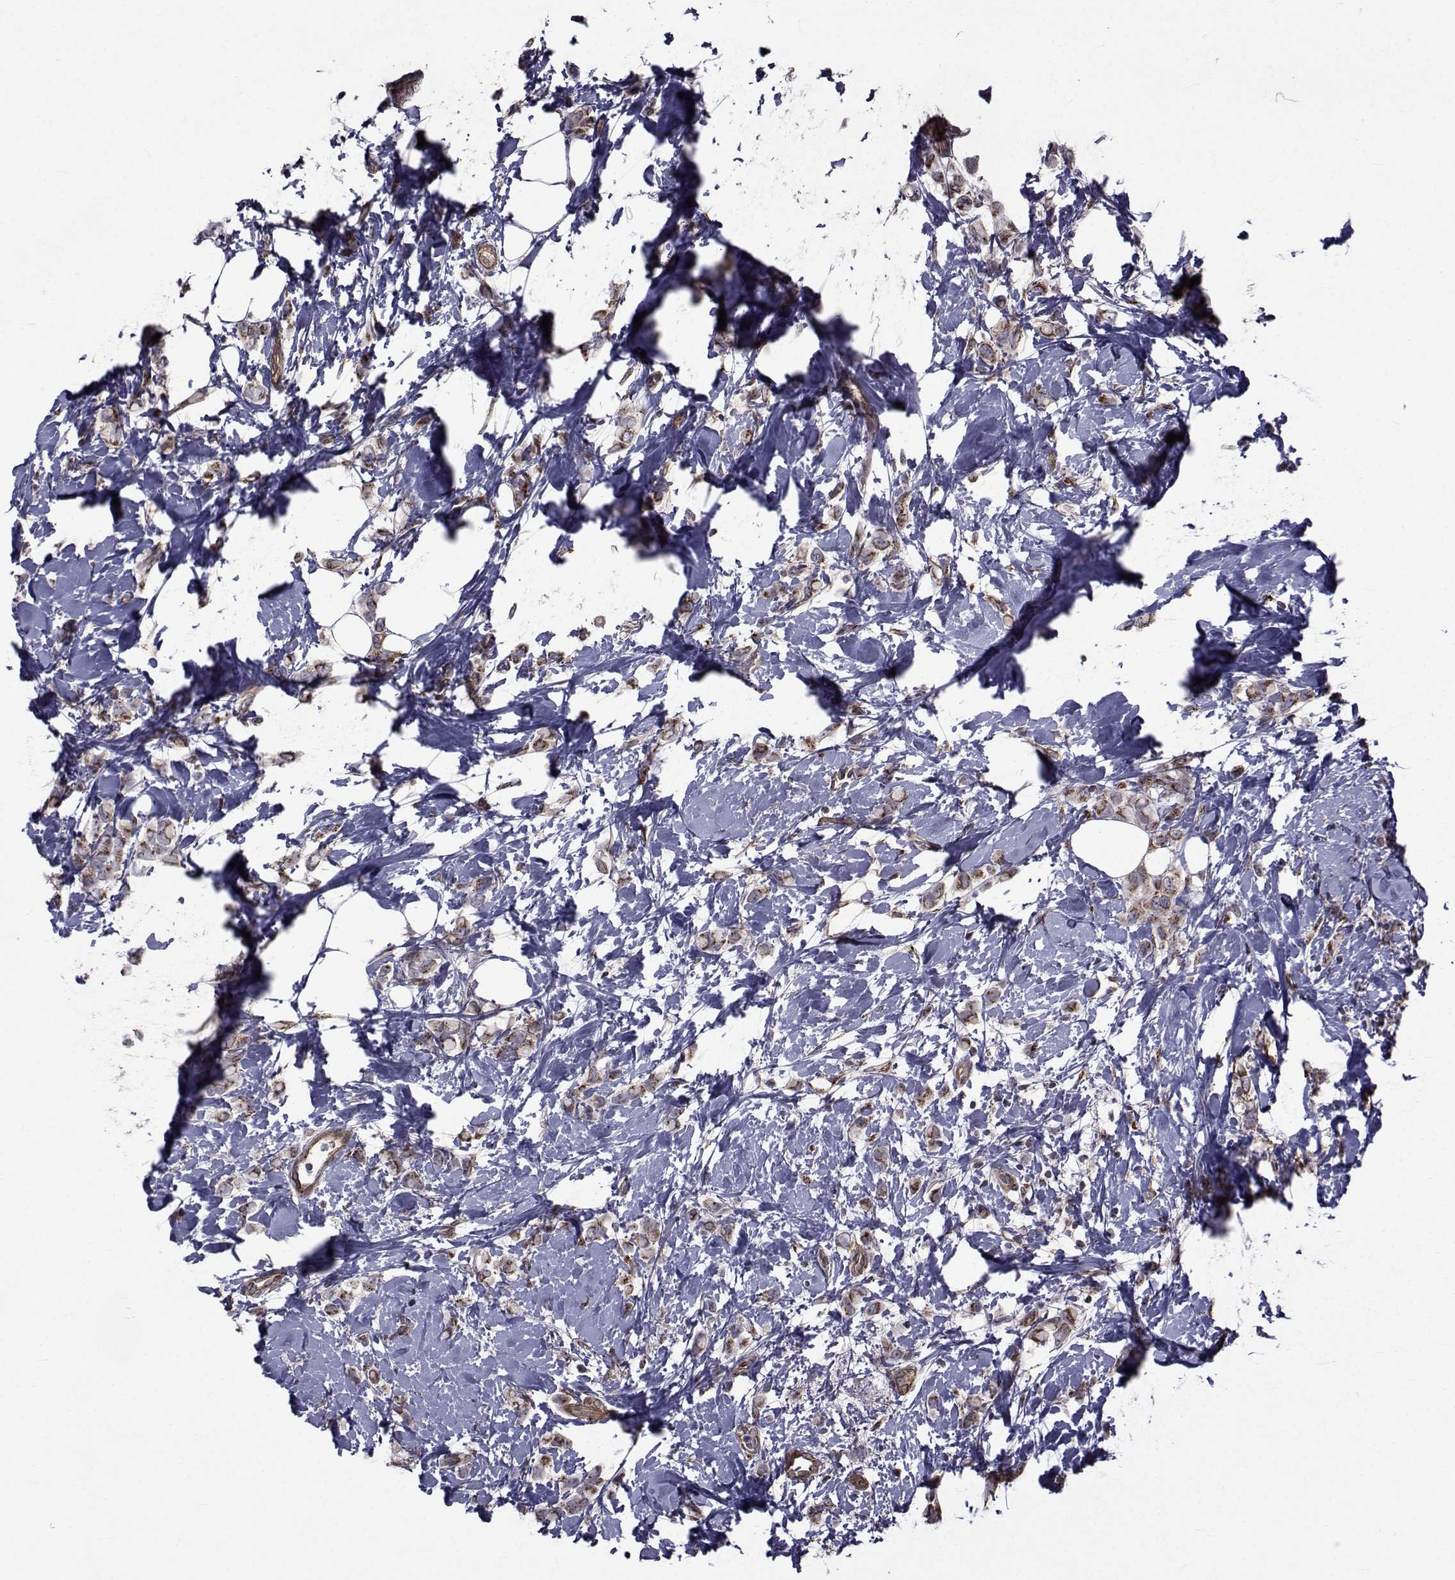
{"staining": {"intensity": "weak", "quantity": ">75%", "location": "cytoplasmic/membranous"}, "tissue": "breast cancer", "cell_type": "Tumor cells", "image_type": "cancer", "snomed": [{"axis": "morphology", "description": "Lobular carcinoma"}, {"axis": "topography", "description": "Breast"}], "caption": "Immunohistochemistry of breast cancer exhibits low levels of weak cytoplasmic/membranous expression in approximately >75% of tumor cells.", "gene": "ATP6V1C2", "patient": {"sex": "female", "age": 66}}